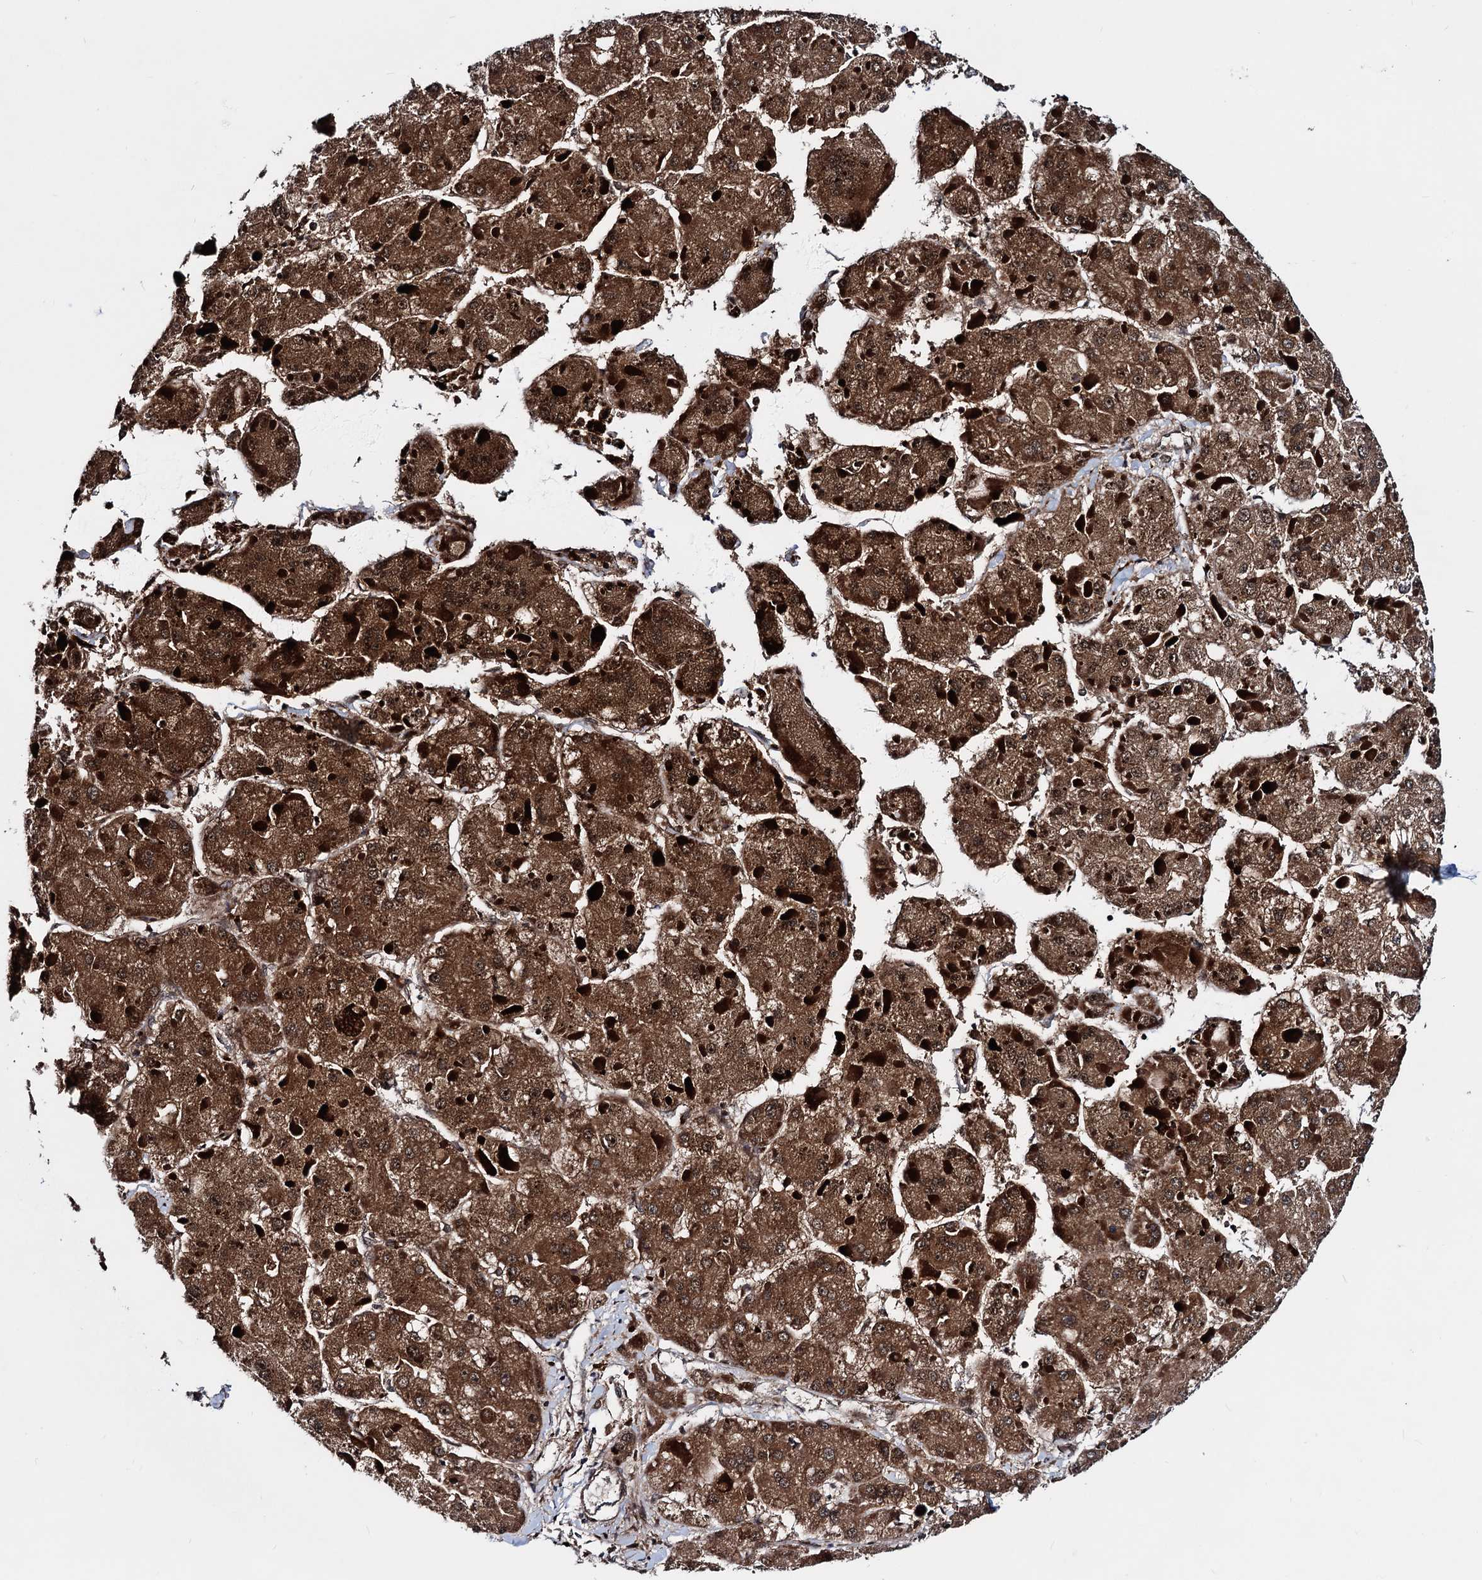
{"staining": {"intensity": "strong", "quantity": ">75%", "location": "cytoplasmic/membranous"}, "tissue": "liver cancer", "cell_type": "Tumor cells", "image_type": "cancer", "snomed": [{"axis": "morphology", "description": "Carcinoma, Hepatocellular, NOS"}, {"axis": "topography", "description": "Liver"}], "caption": "An immunohistochemistry image of tumor tissue is shown. Protein staining in brown labels strong cytoplasmic/membranous positivity in liver hepatocellular carcinoma within tumor cells.", "gene": "COA4", "patient": {"sex": "female", "age": 73}}